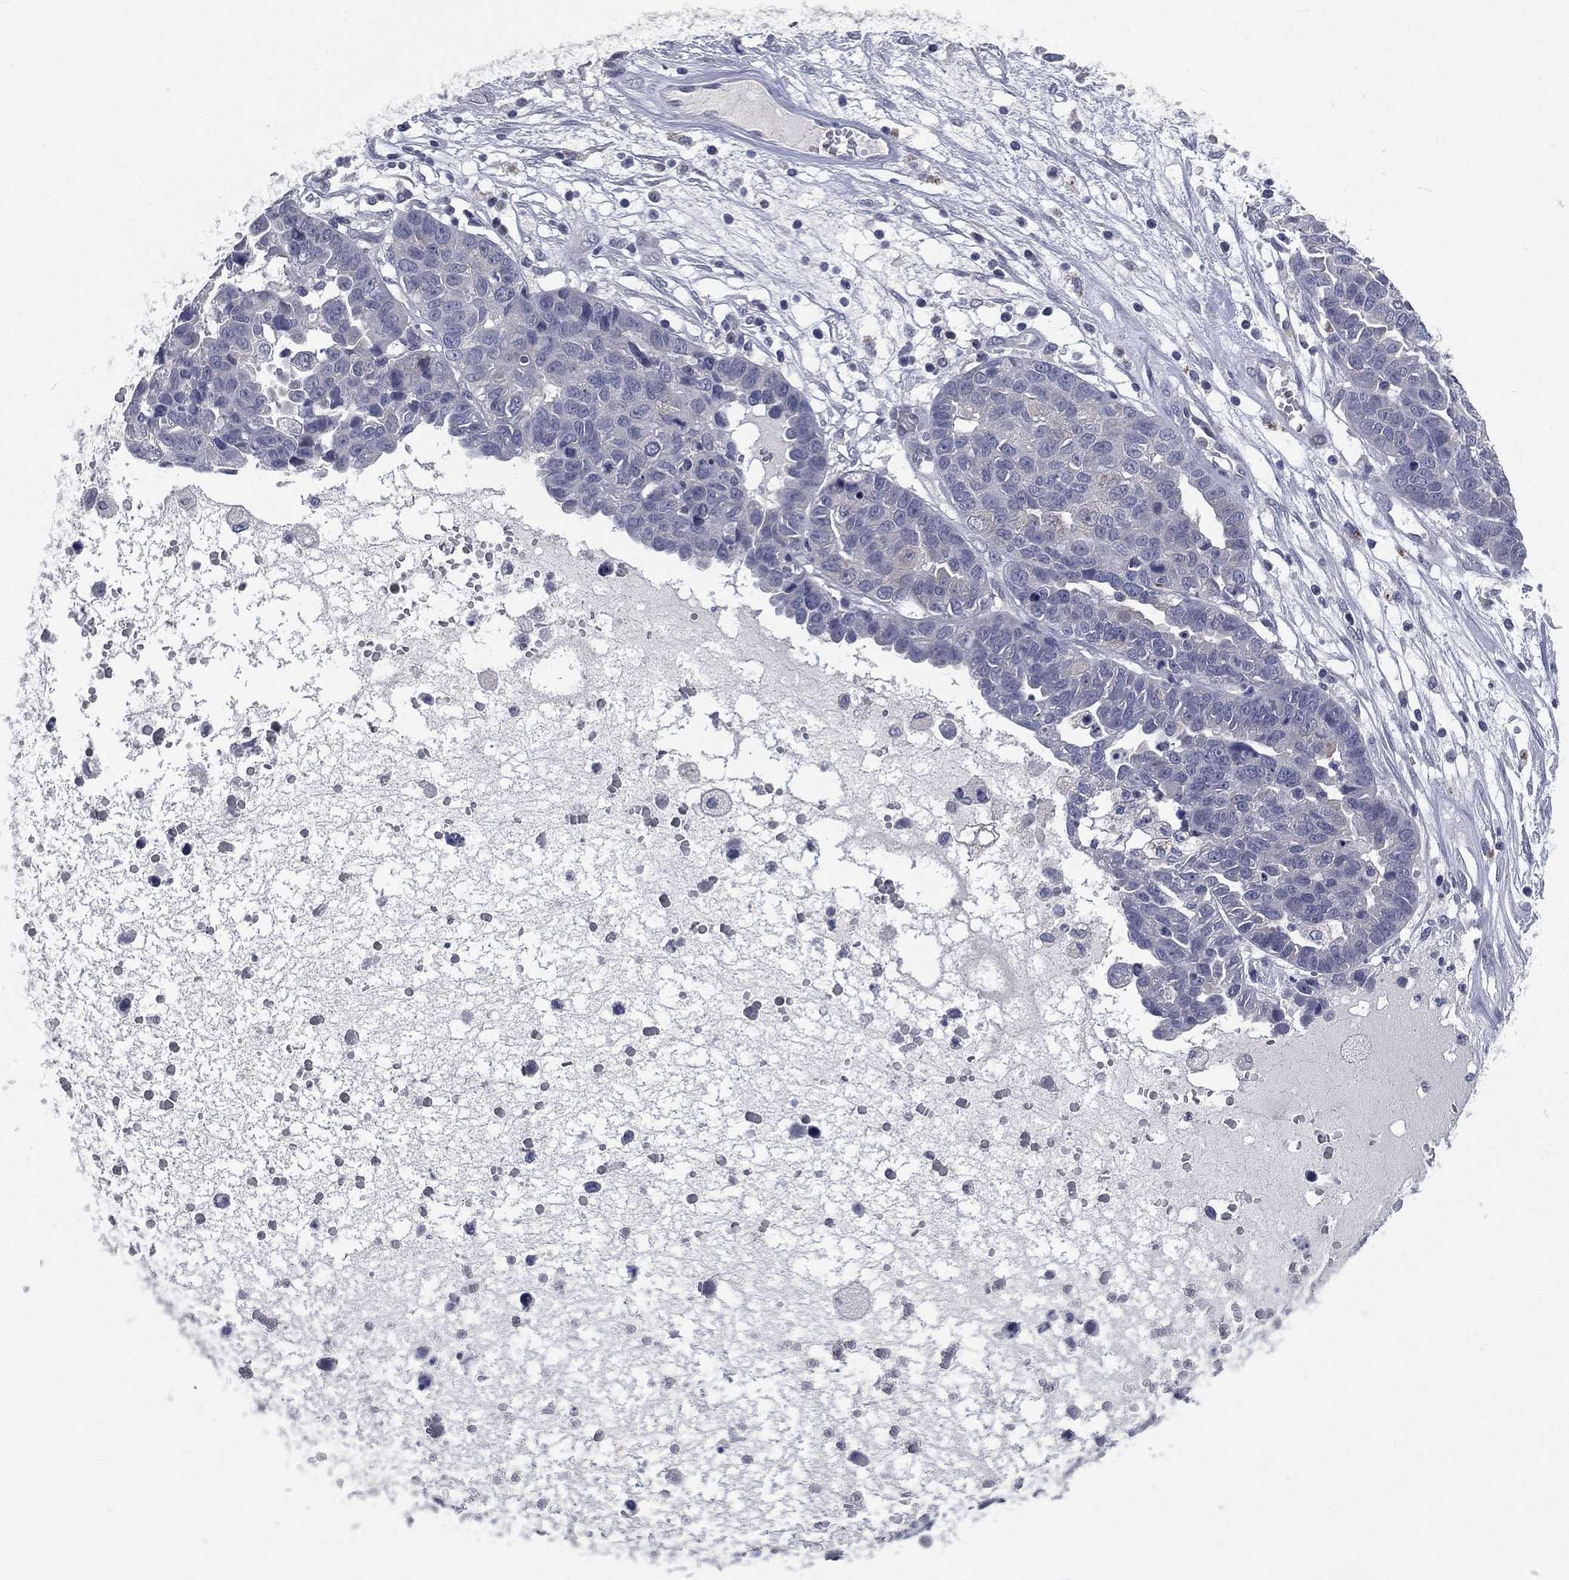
{"staining": {"intensity": "negative", "quantity": "none", "location": "none"}, "tissue": "ovarian cancer", "cell_type": "Tumor cells", "image_type": "cancer", "snomed": [{"axis": "morphology", "description": "Cystadenocarcinoma, serous, NOS"}, {"axis": "topography", "description": "Ovary"}], "caption": "A high-resolution photomicrograph shows immunohistochemistry (IHC) staining of serous cystadenocarcinoma (ovarian), which displays no significant positivity in tumor cells.", "gene": "IFT27", "patient": {"sex": "female", "age": 87}}